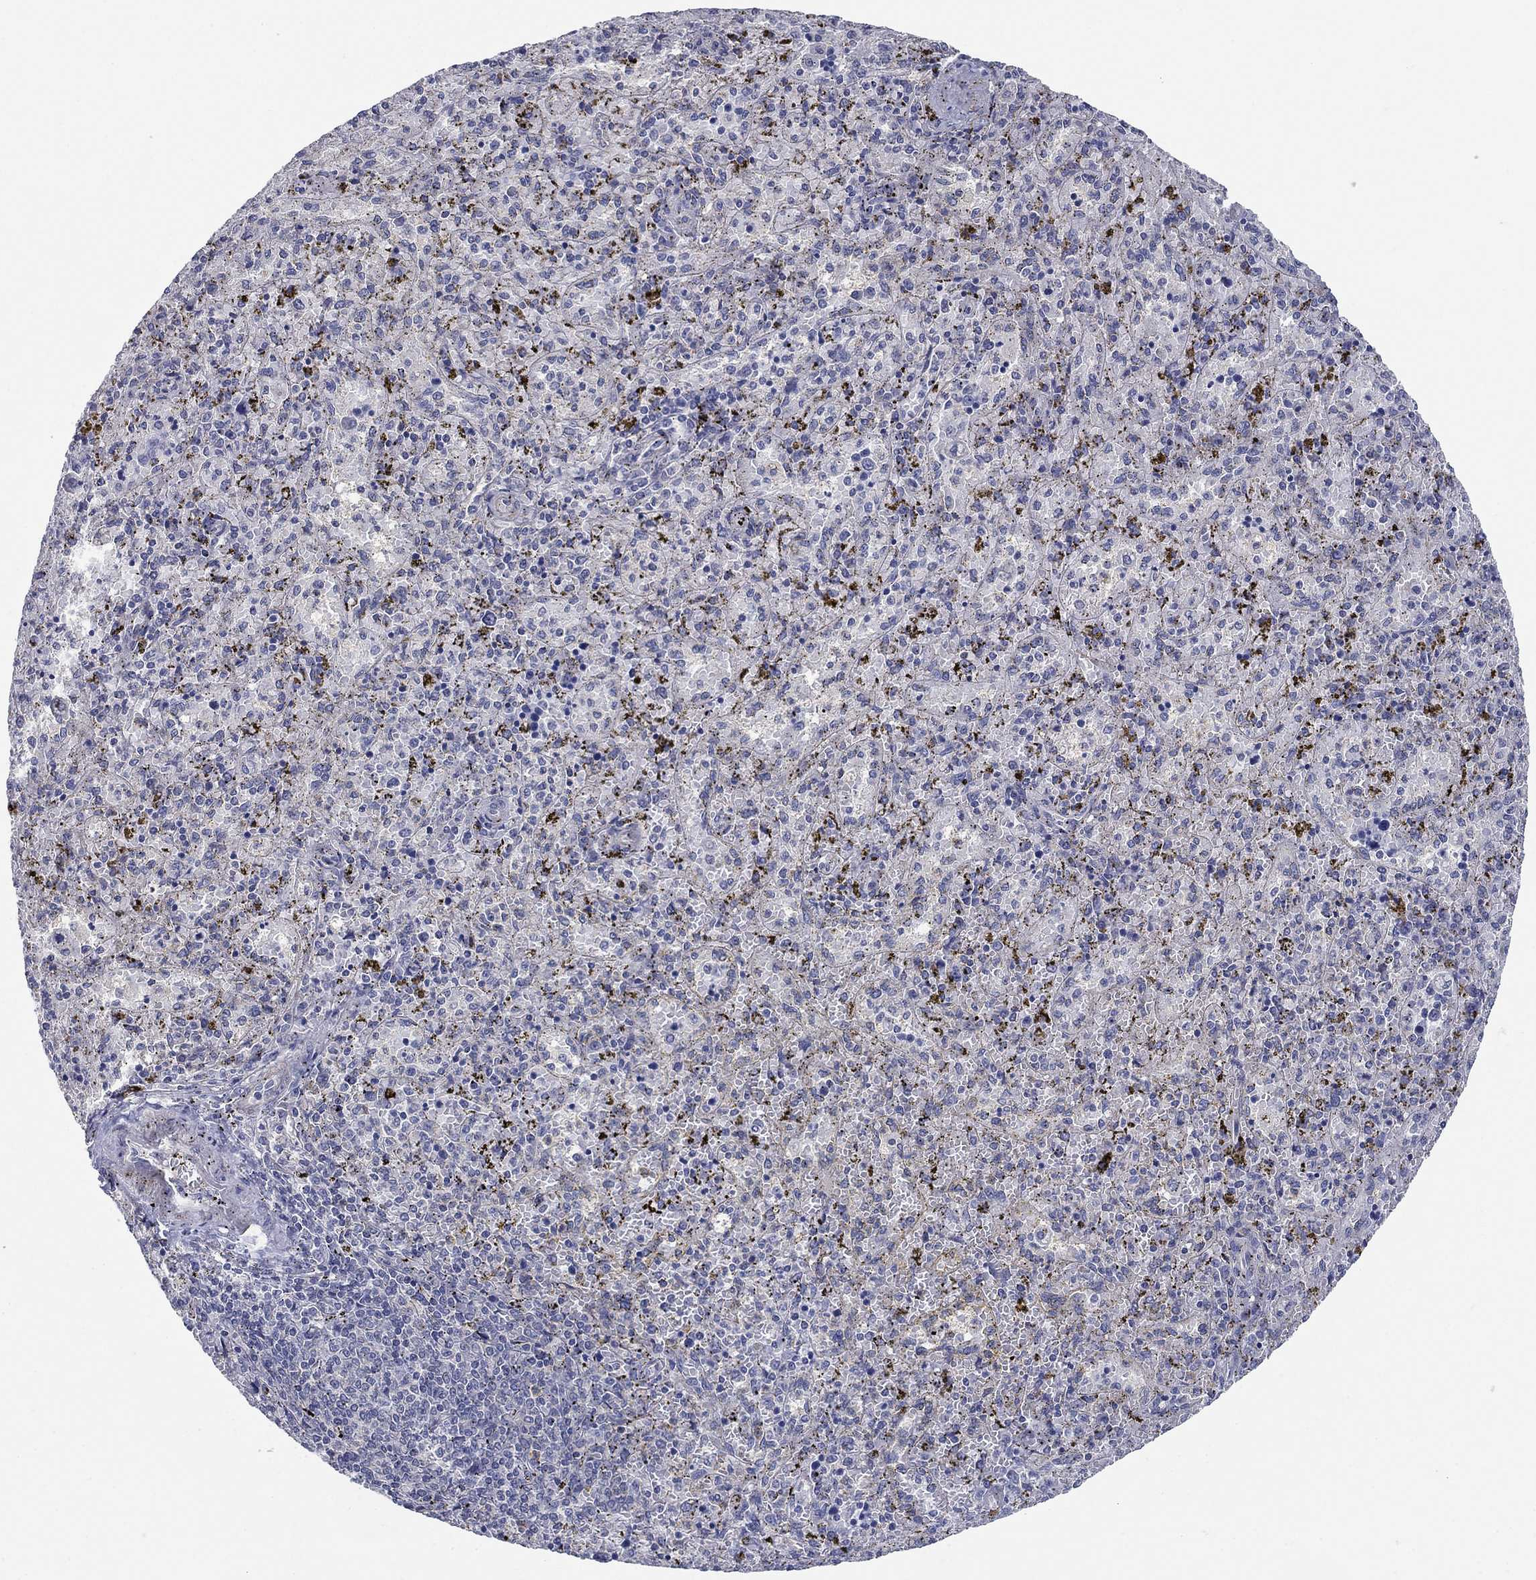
{"staining": {"intensity": "negative", "quantity": "none", "location": "none"}, "tissue": "spleen", "cell_type": "Cells in red pulp", "image_type": "normal", "snomed": [{"axis": "morphology", "description": "Normal tissue, NOS"}, {"axis": "topography", "description": "Spleen"}], "caption": "Immunohistochemical staining of normal spleen shows no significant staining in cells in red pulp. (DAB immunohistochemistry, high magnification).", "gene": "GRK7", "patient": {"sex": "female", "age": 50}}